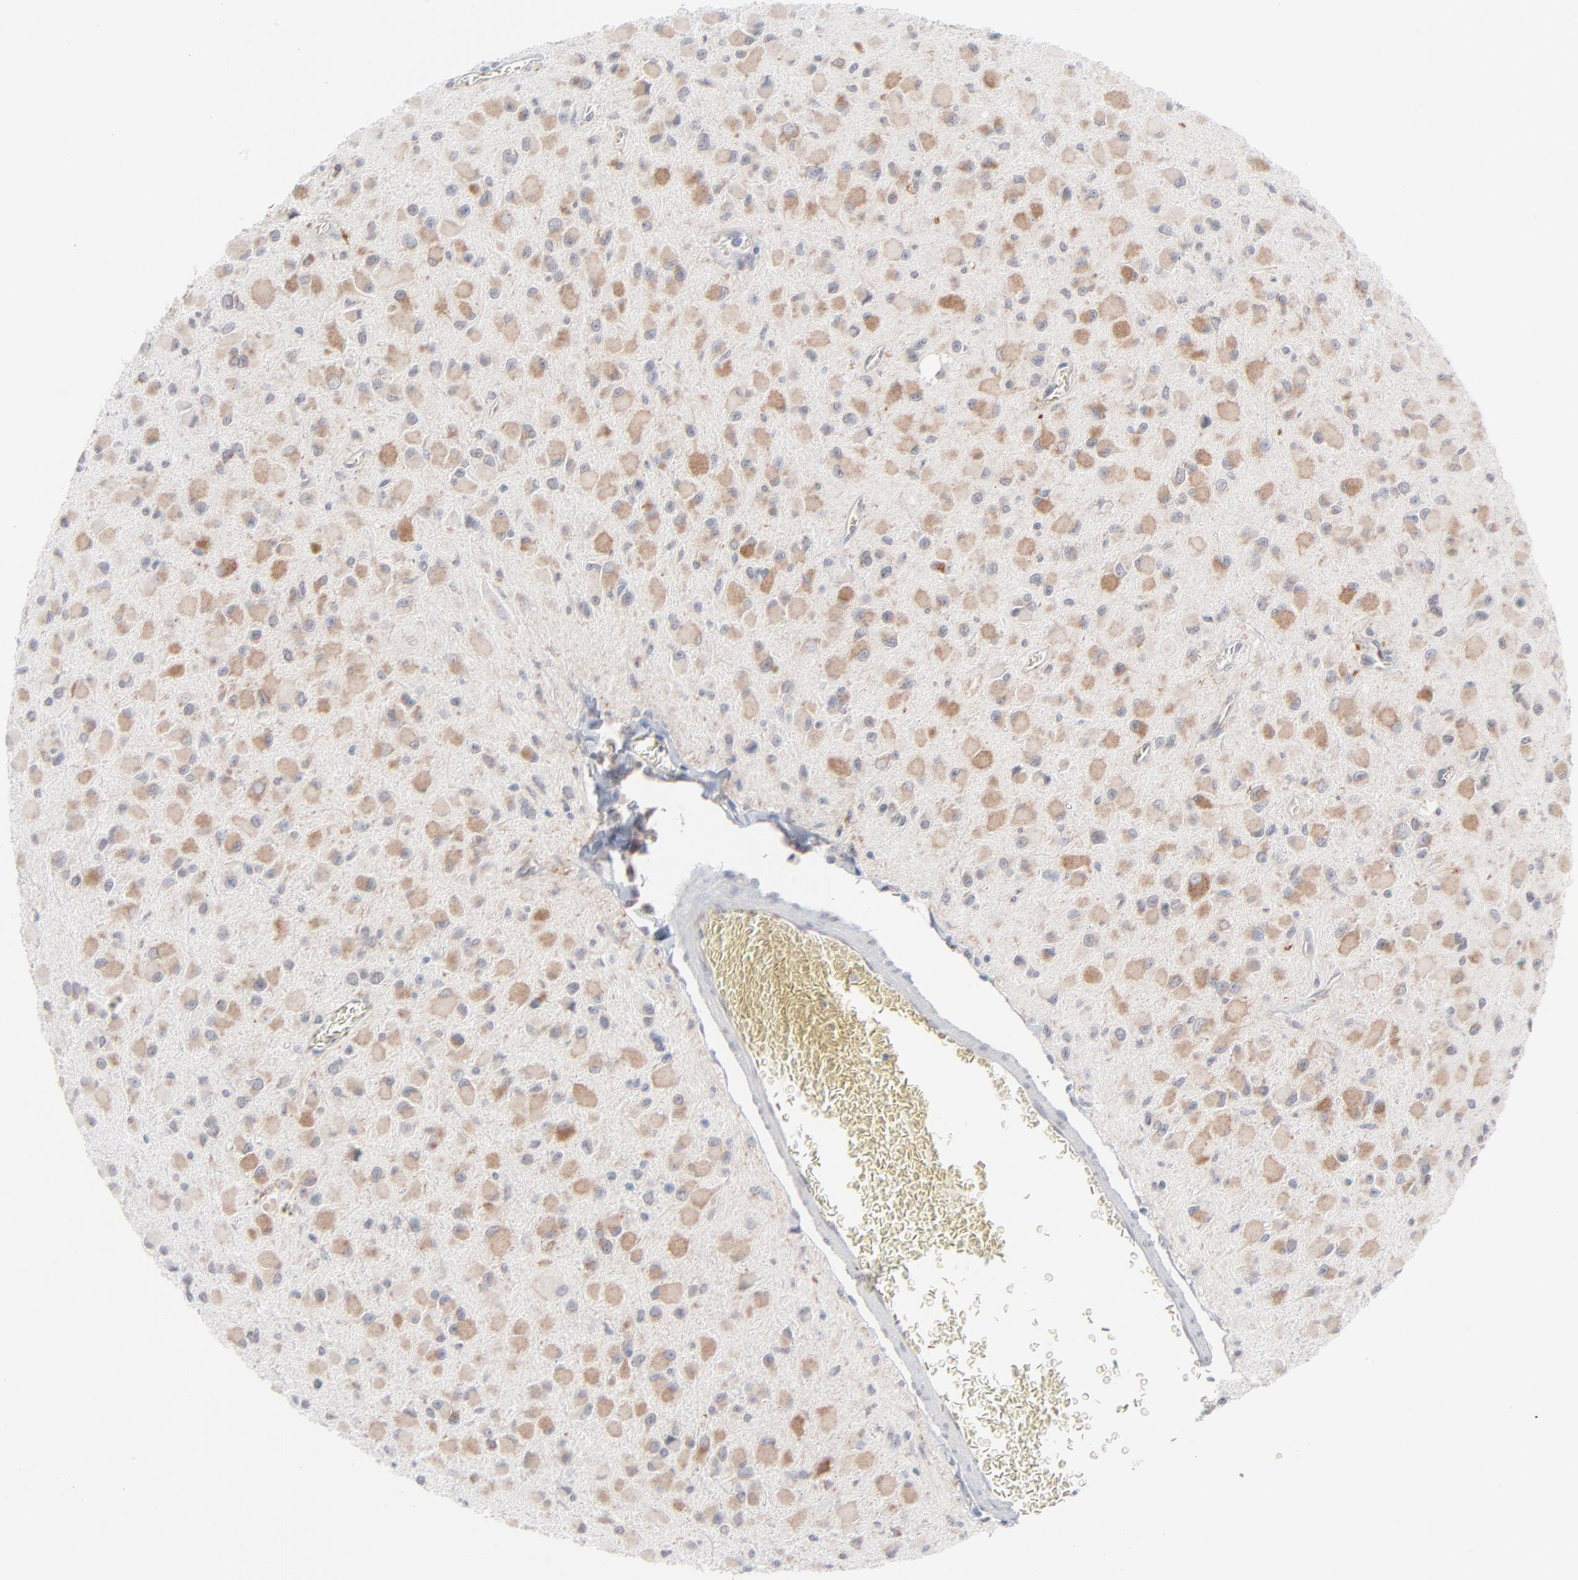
{"staining": {"intensity": "weak", "quantity": ">75%", "location": "cytoplasmic/membranous"}, "tissue": "glioma", "cell_type": "Tumor cells", "image_type": "cancer", "snomed": [{"axis": "morphology", "description": "Glioma, malignant, Low grade"}, {"axis": "topography", "description": "Brain"}], "caption": "This histopathology image shows IHC staining of malignant glioma (low-grade), with low weak cytoplasmic/membranous positivity in about >75% of tumor cells.", "gene": "KDSR", "patient": {"sex": "male", "age": 42}}